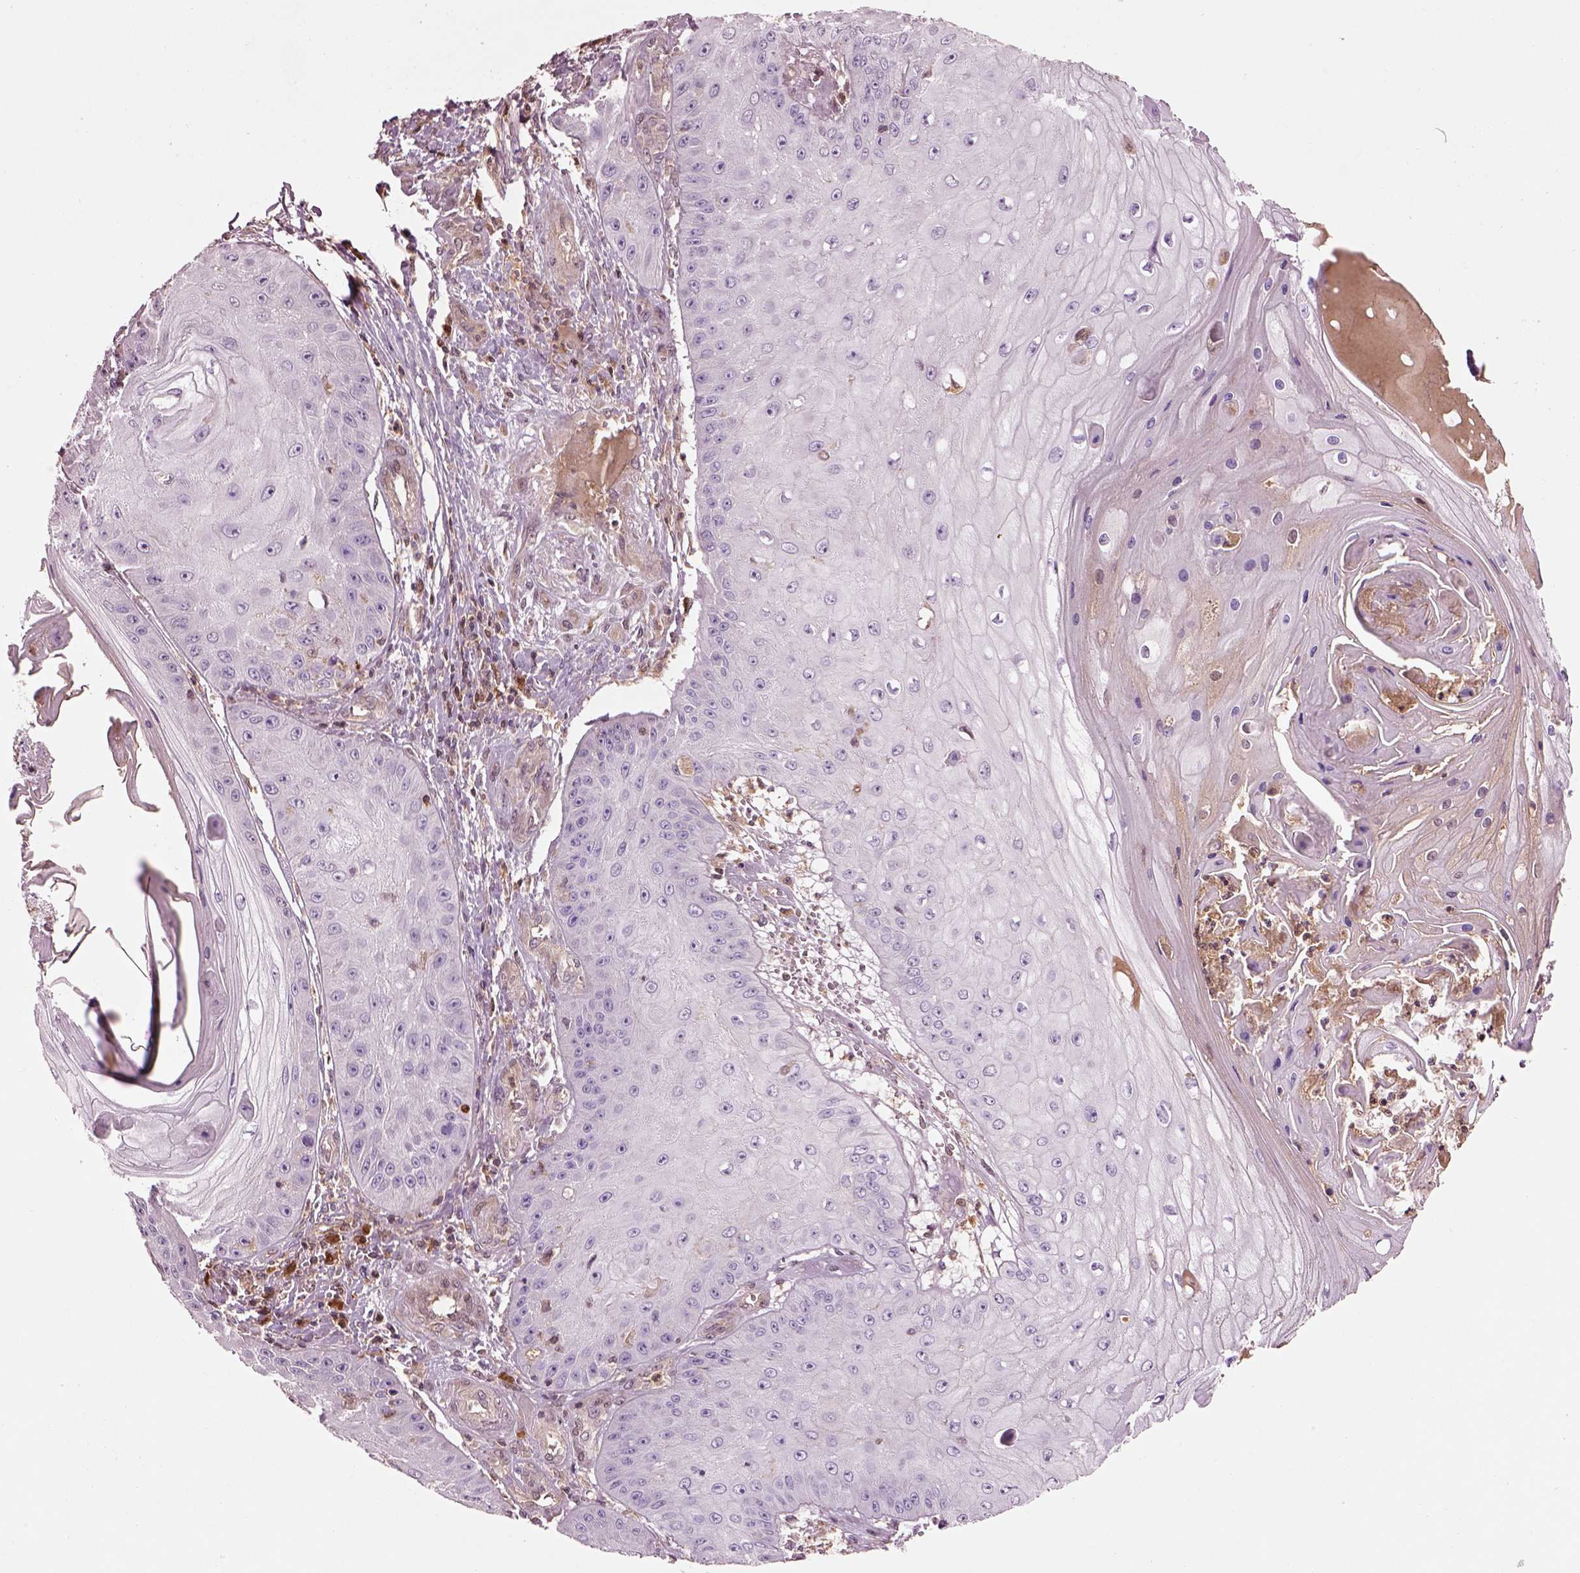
{"staining": {"intensity": "negative", "quantity": "none", "location": "none"}, "tissue": "skin cancer", "cell_type": "Tumor cells", "image_type": "cancer", "snomed": [{"axis": "morphology", "description": "Squamous cell carcinoma, NOS"}, {"axis": "topography", "description": "Skin"}], "caption": "IHC photomicrograph of human squamous cell carcinoma (skin) stained for a protein (brown), which exhibits no staining in tumor cells. (DAB immunohistochemistry, high magnification).", "gene": "MDP1", "patient": {"sex": "male", "age": 70}}